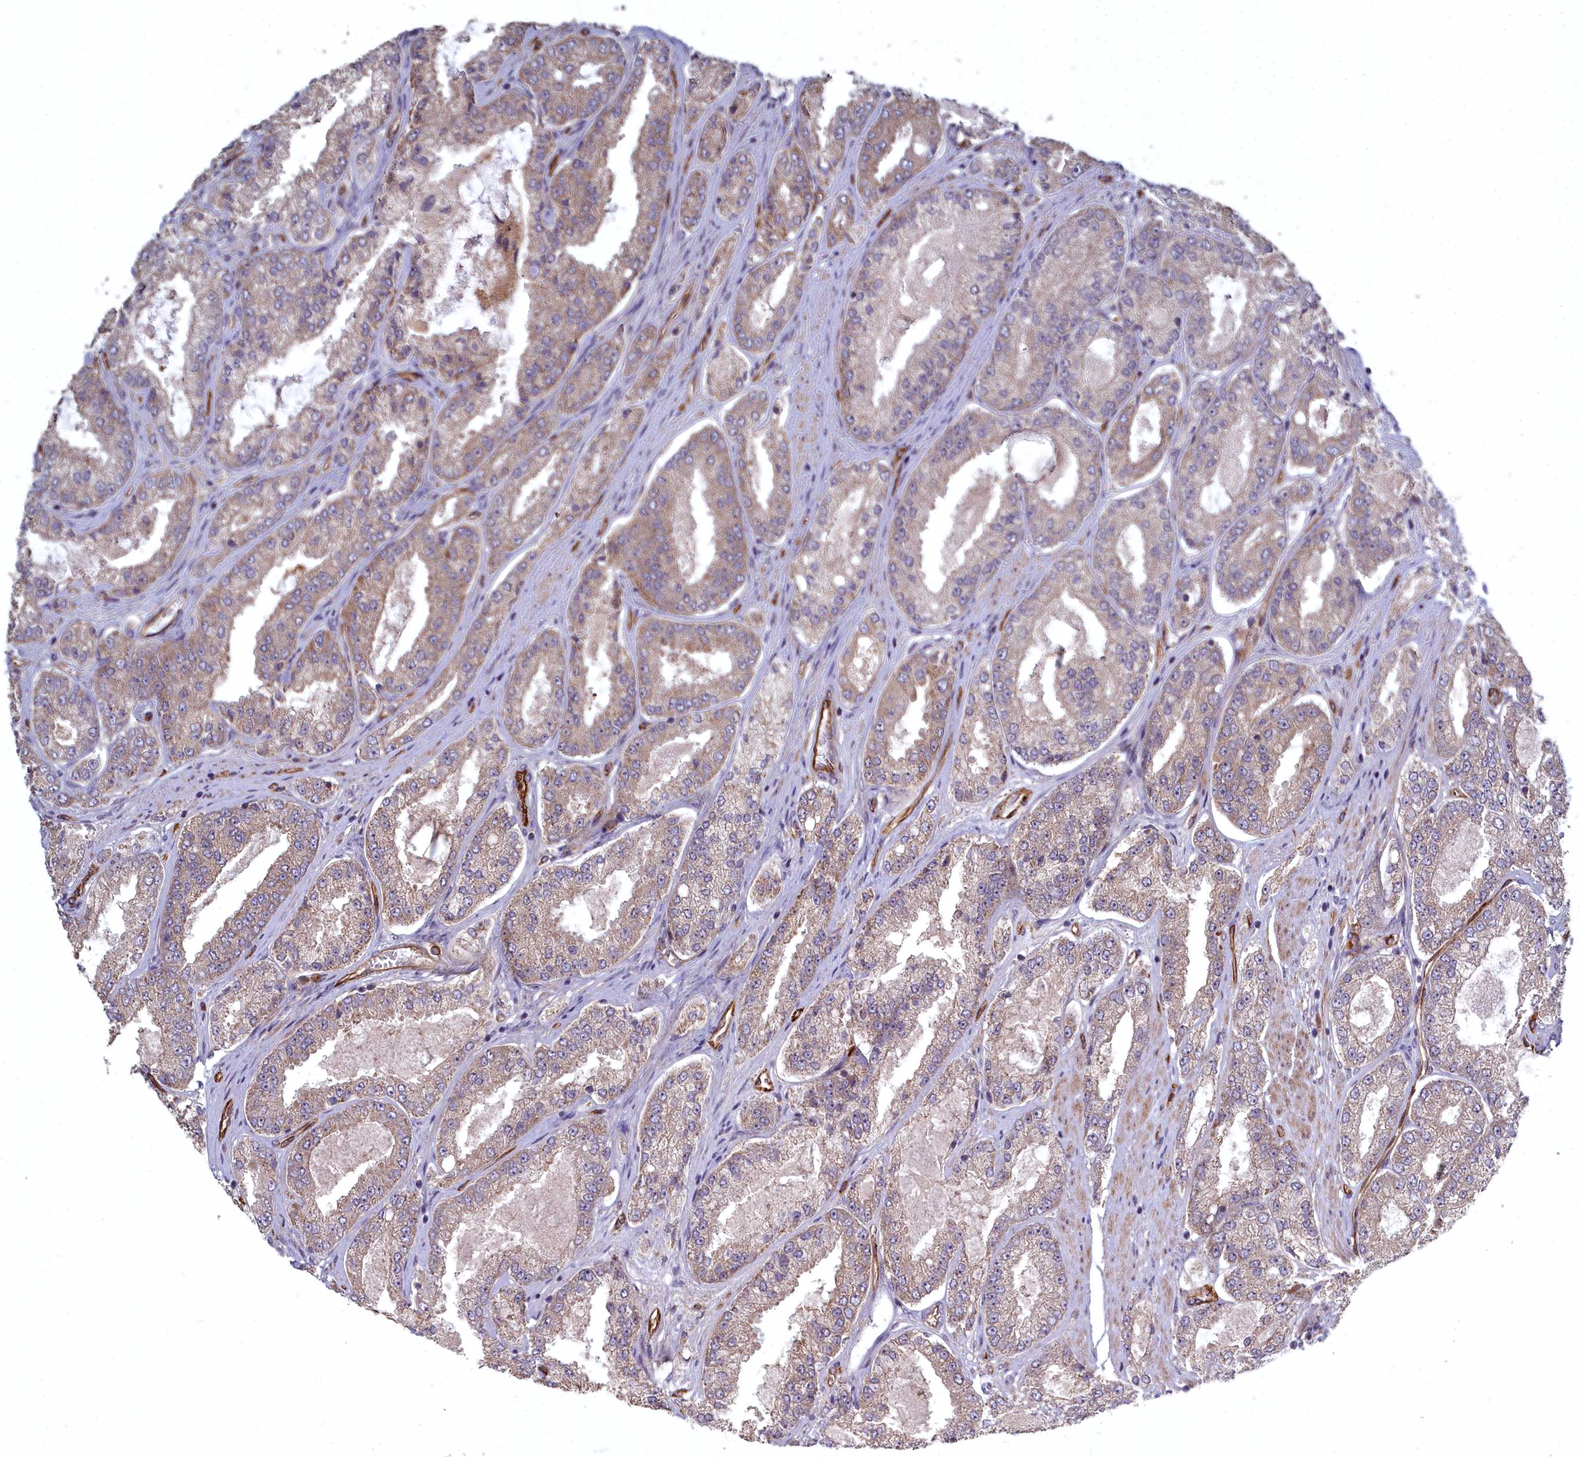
{"staining": {"intensity": "weak", "quantity": ">75%", "location": "cytoplasmic/membranous"}, "tissue": "prostate cancer", "cell_type": "Tumor cells", "image_type": "cancer", "snomed": [{"axis": "morphology", "description": "Adenocarcinoma, High grade"}, {"axis": "topography", "description": "Prostate"}], "caption": "Prostate cancer stained with a brown dye displays weak cytoplasmic/membranous positive expression in about >75% of tumor cells.", "gene": "TSPYL4", "patient": {"sex": "male", "age": 71}}